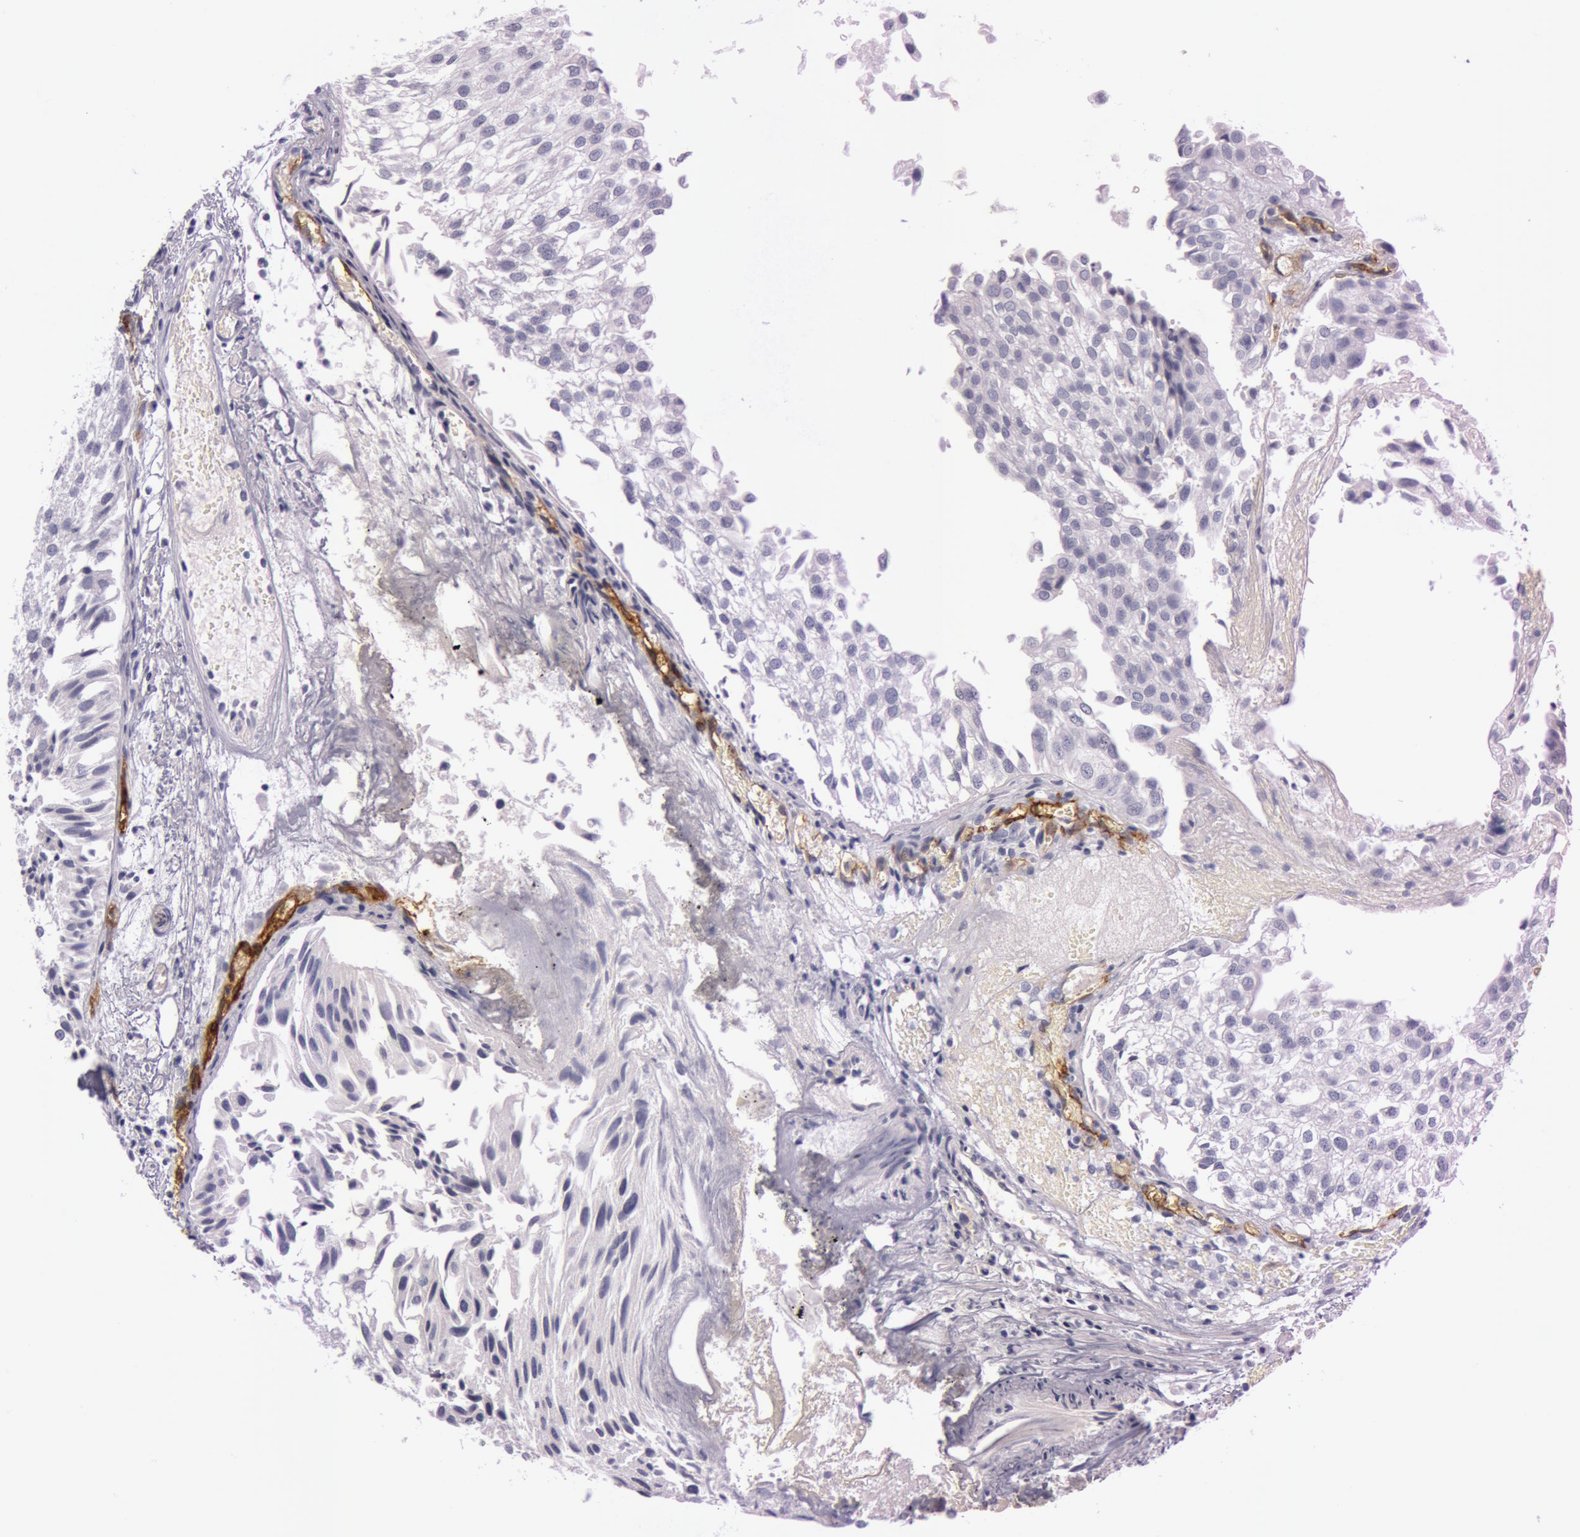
{"staining": {"intensity": "negative", "quantity": "none", "location": "none"}, "tissue": "urothelial cancer", "cell_type": "Tumor cells", "image_type": "cancer", "snomed": [{"axis": "morphology", "description": "Urothelial carcinoma, Low grade"}, {"axis": "topography", "description": "Urinary bladder"}], "caption": "Protein analysis of urothelial cancer reveals no significant positivity in tumor cells. Nuclei are stained in blue.", "gene": "FOLH1", "patient": {"sex": "female", "age": 89}}